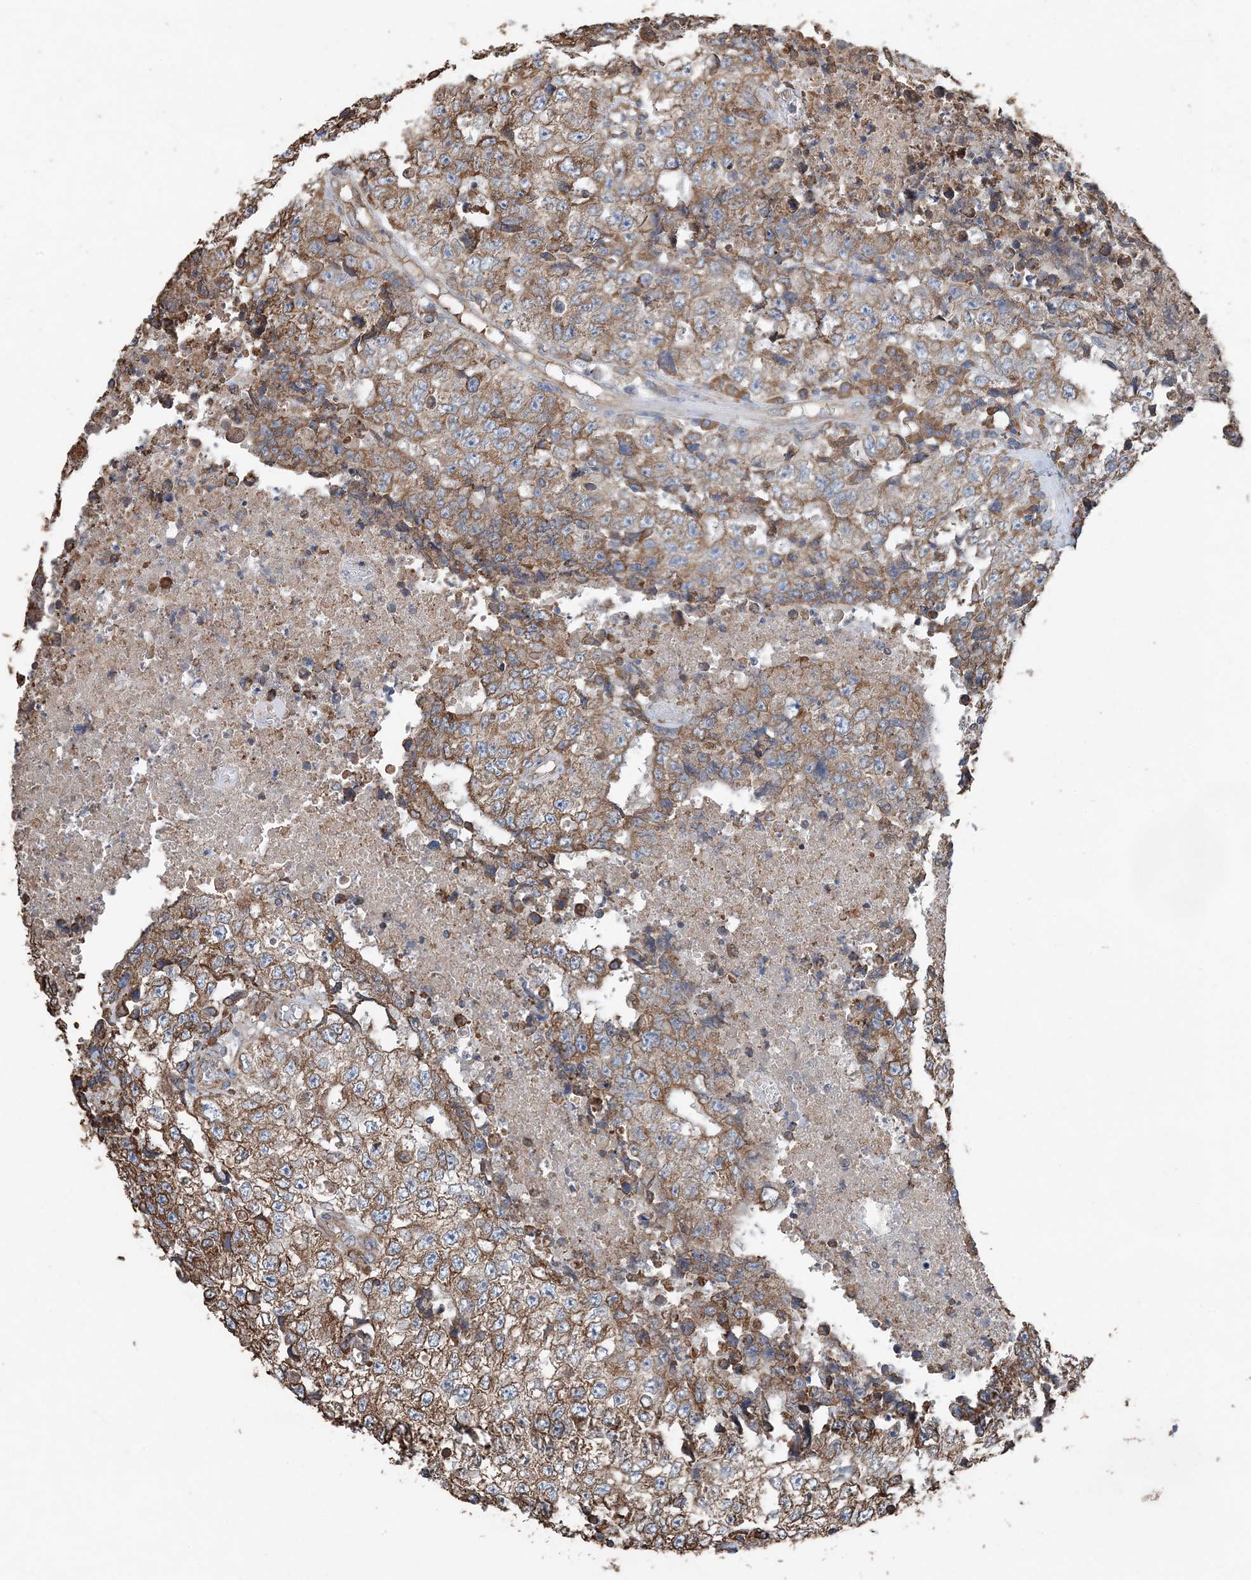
{"staining": {"intensity": "moderate", "quantity": ">75%", "location": "cytoplasmic/membranous"}, "tissue": "testis cancer", "cell_type": "Tumor cells", "image_type": "cancer", "snomed": [{"axis": "morphology", "description": "Necrosis, NOS"}, {"axis": "morphology", "description": "Carcinoma, Embryonal, NOS"}, {"axis": "topography", "description": "Testis"}], "caption": "A medium amount of moderate cytoplasmic/membranous expression is seen in about >75% of tumor cells in testis embryonal carcinoma tissue. (Stains: DAB (3,3'-diaminobenzidine) in brown, nuclei in blue, Microscopy: brightfield microscopy at high magnification).", "gene": "PDIA6", "patient": {"sex": "male", "age": 19}}